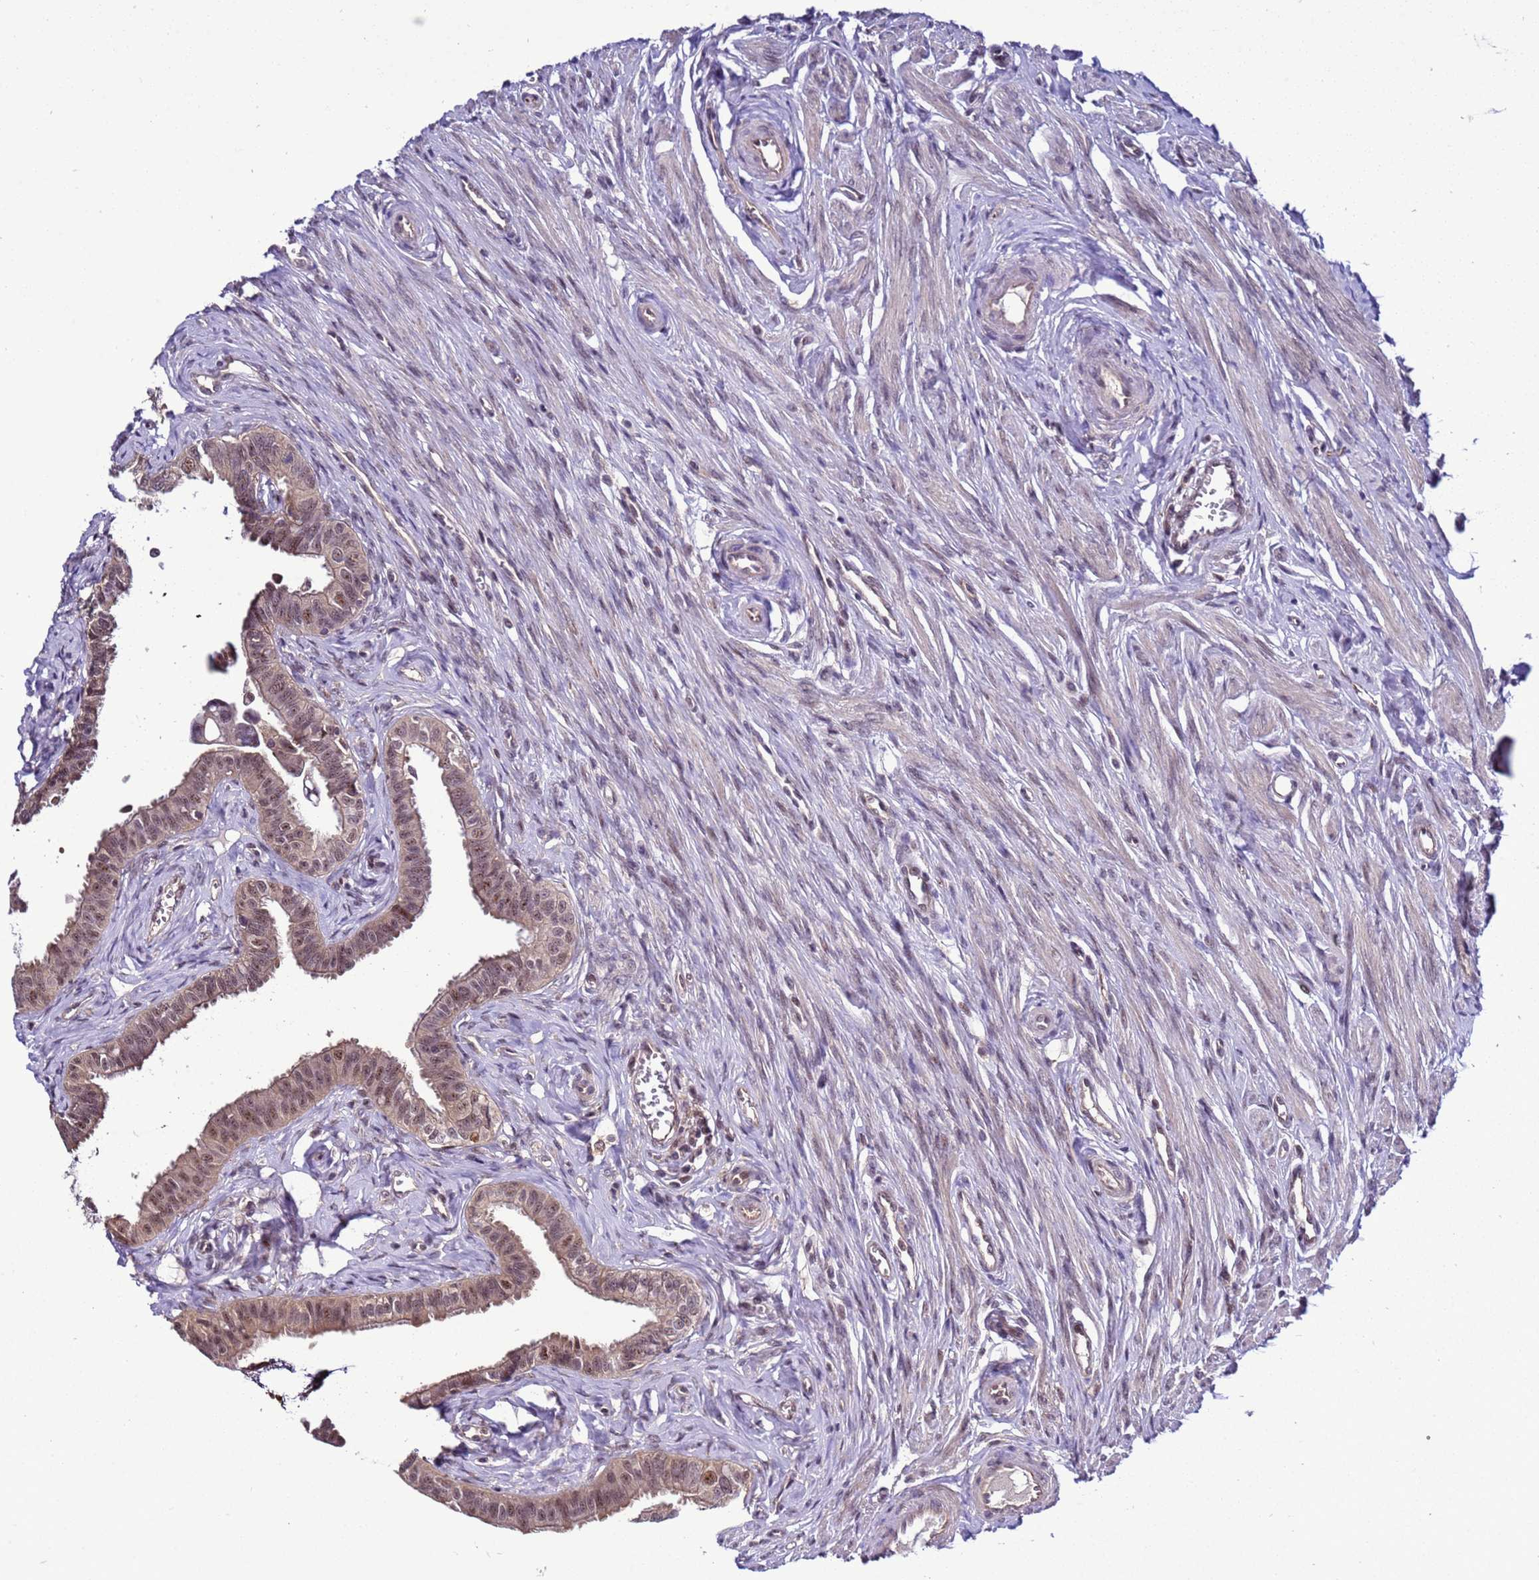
{"staining": {"intensity": "moderate", "quantity": ">75%", "location": "cytoplasmic/membranous,nuclear"}, "tissue": "fallopian tube", "cell_type": "Glandular cells", "image_type": "normal", "snomed": [{"axis": "morphology", "description": "Normal tissue, NOS"}, {"axis": "morphology", "description": "Carcinoma, NOS"}, {"axis": "topography", "description": "Fallopian tube"}, {"axis": "topography", "description": "Ovary"}], "caption": "Moderate cytoplasmic/membranous,nuclear positivity for a protein is appreciated in approximately >75% of glandular cells of unremarkable fallopian tube using IHC.", "gene": "GEN1", "patient": {"sex": "female", "age": 59}}